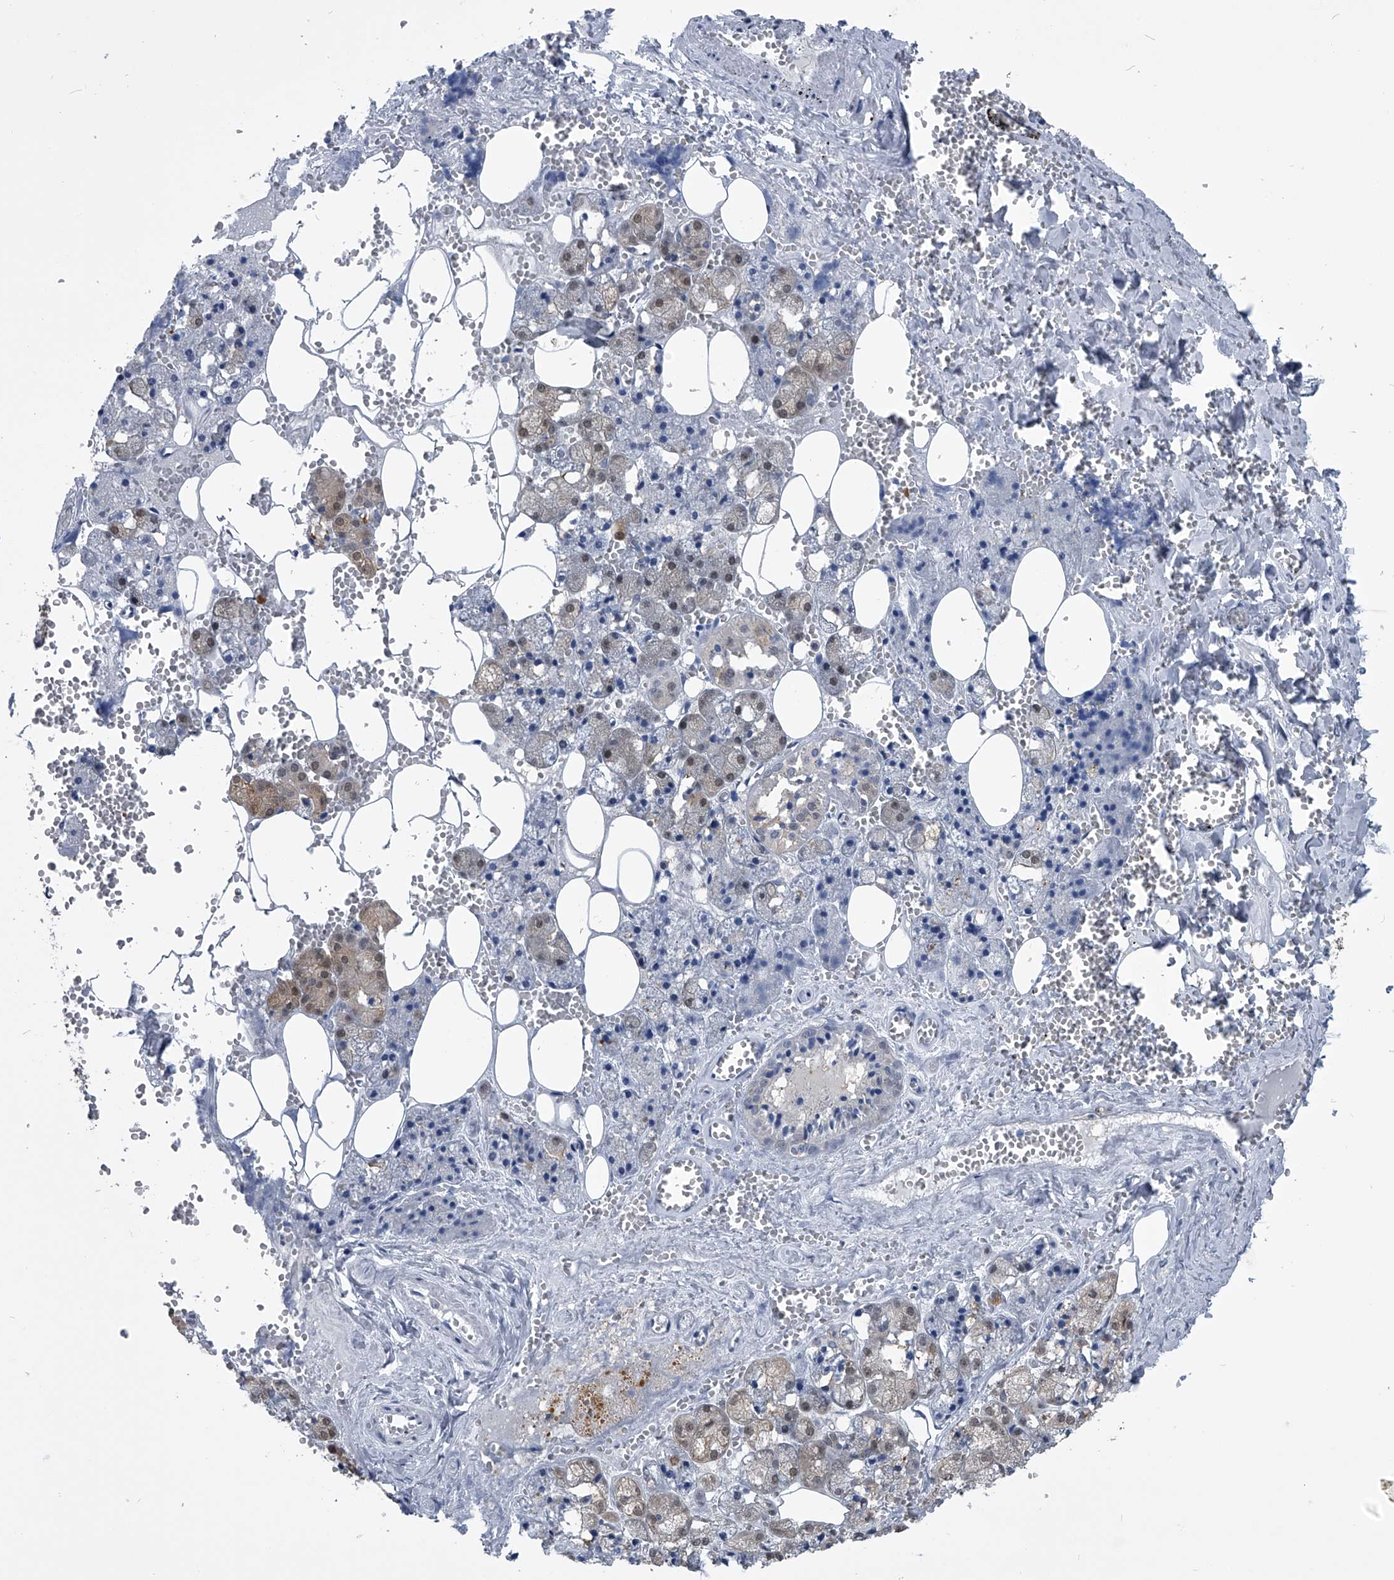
{"staining": {"intensity": "weak", "quantity": "25%-75%", "location": "cytoplasmic/membranous"}, "tissue": "salivary gland", "cell_type": "Glandular cells", "image_type": "normal", "snomed": [{"axis": "morphology", "description": "Normal tissue, NOS"}, {"axis": "topography", "description": "Salivary gland"}], "caption": "Salivary gland stained with DAB immunohistochemistry (IHC) displays low levels of weak cytoplasmic/membranous positivity in about 25%-75% of glandular cells.", "gene": "PDXK", "patient": {"sex": "male", "age": 62}}